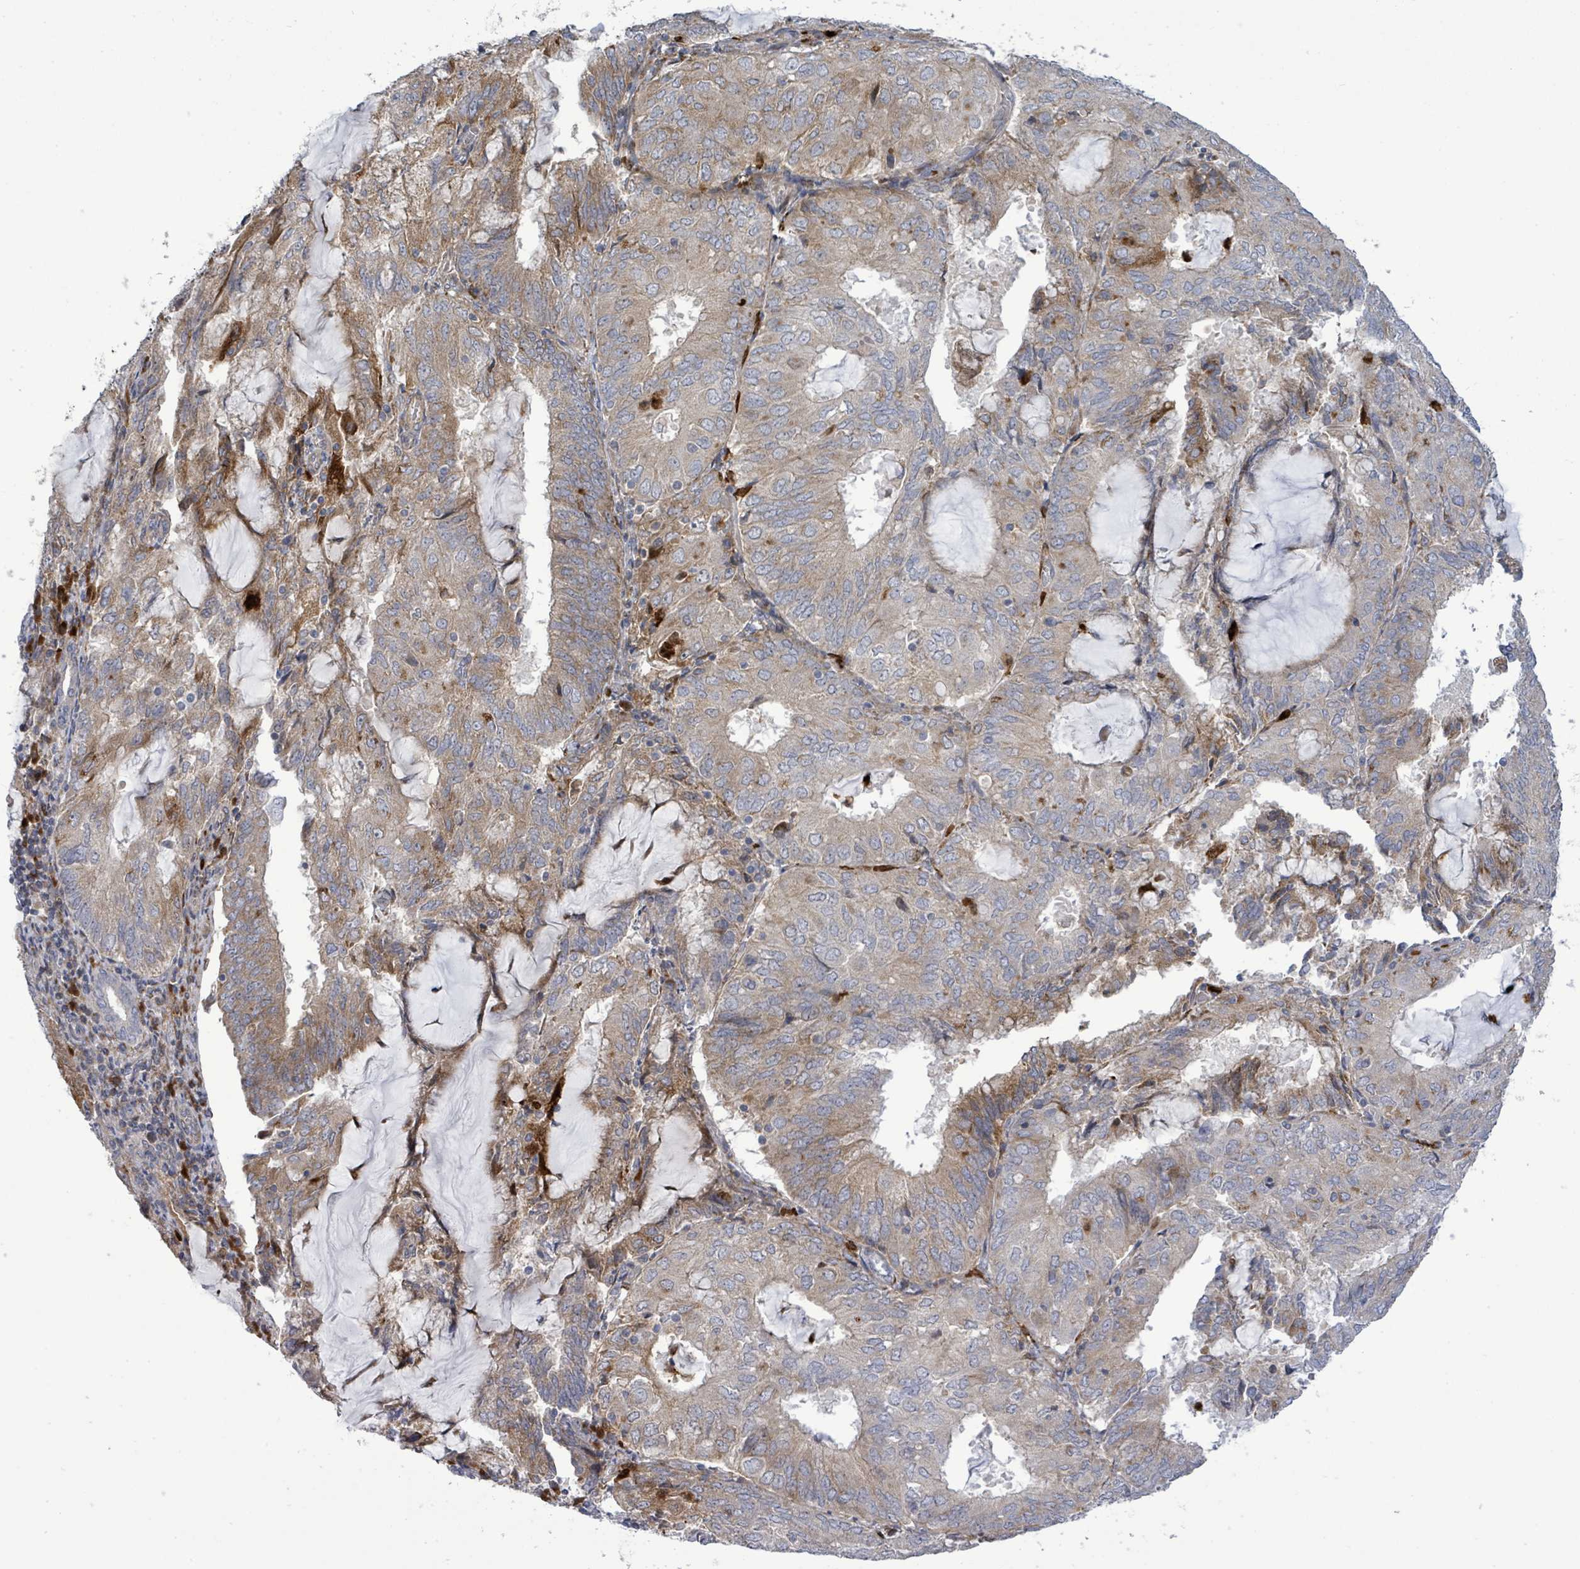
{"staining": {"intensity": "moderate", "quantity": "25%-75%", "location": "cytoplasmic/membranous"}, "tissue": "endometrial cancer", "cell_type": "Tumor cells", "image_type": "cancer", "snomed": [{"axis": "morphology", "description": "Adenocarcinoma, NOS"}, {"axis": "topography", "description": "Endometrium"}], "caption": "Endometrial adenocarcinoma stained with a protein marker displays moderate staining in tumor cells.", "gene": "SAR1A", "patient": {"sex": "female", "age": 81}}